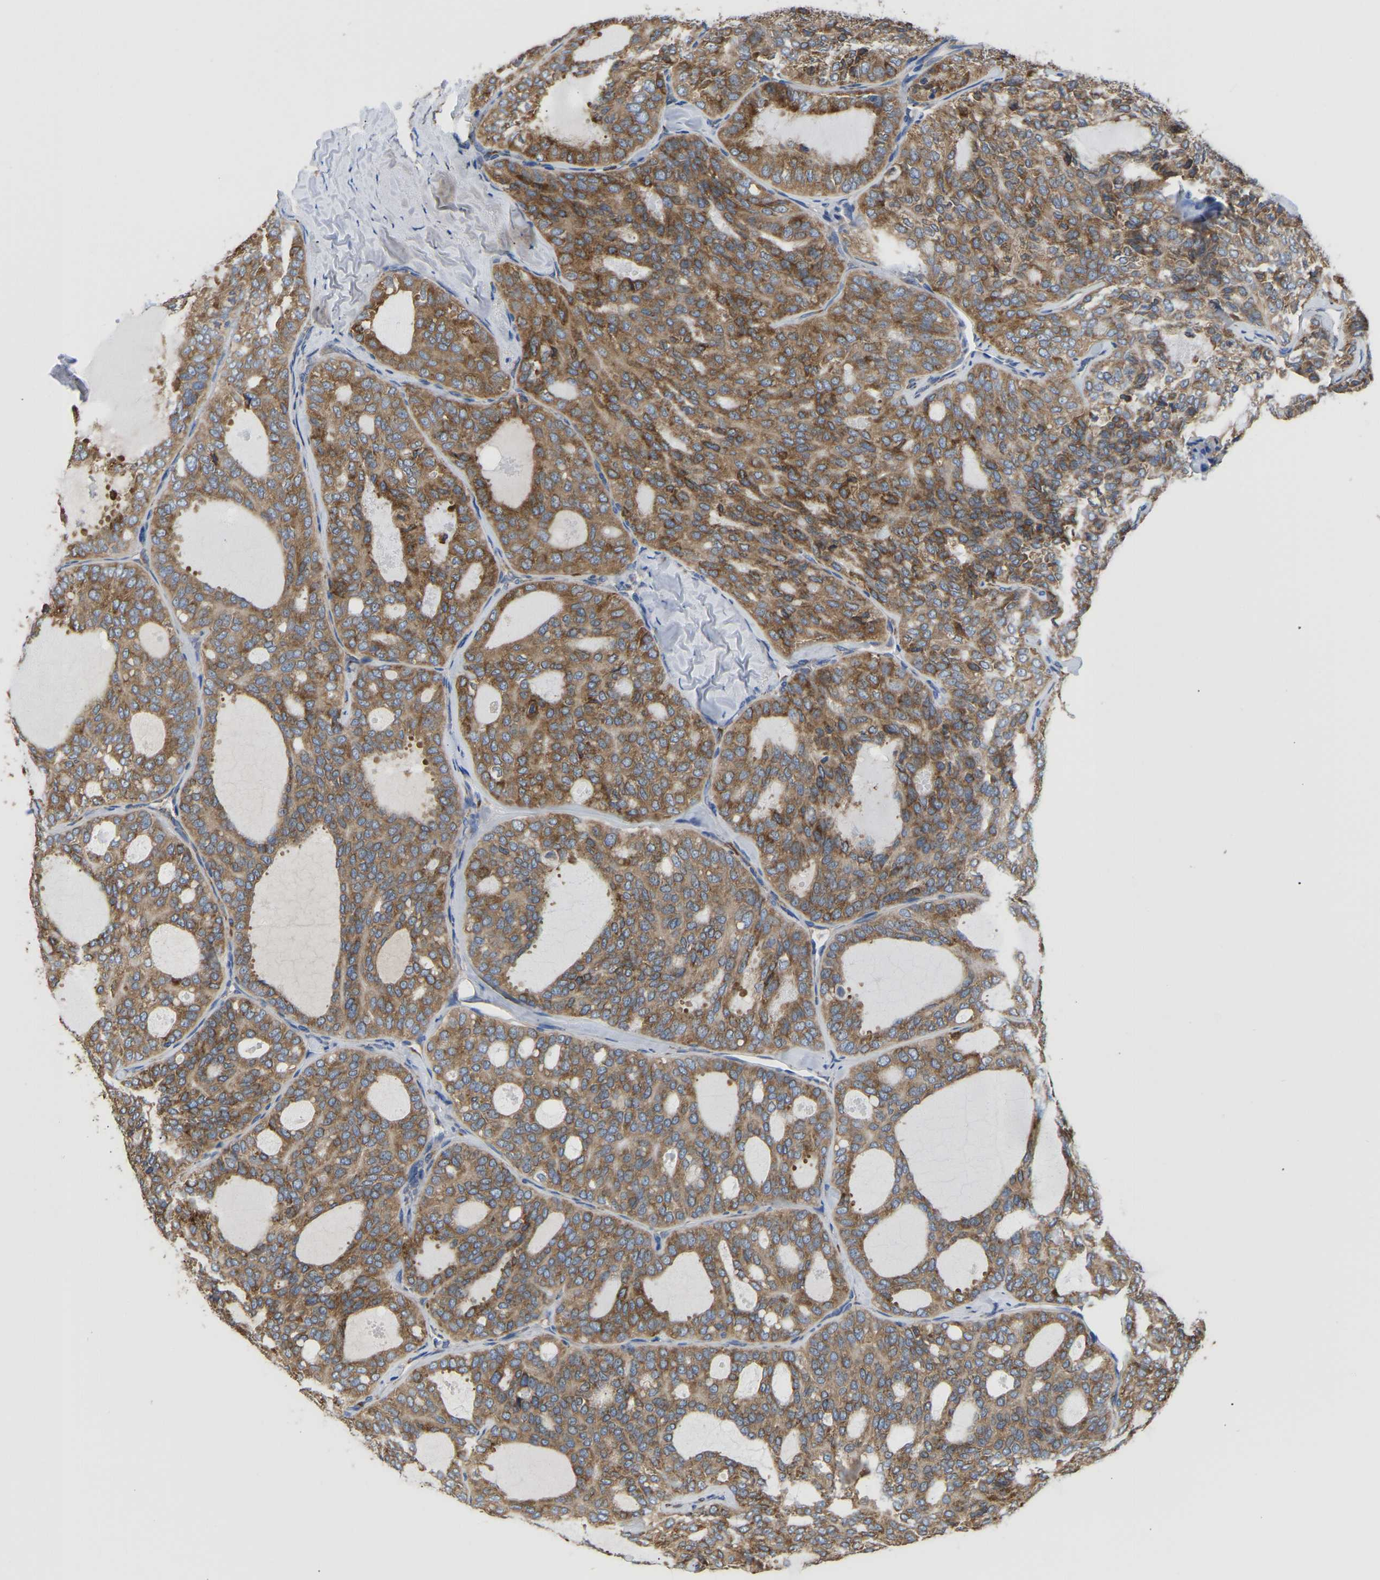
{"staining": {"intensity": "moderate", "quantity": ">75%", "location": "cytoplasmic/membranous"}, "tissue": "thyroid cancer", "cell_type": "Tumor cells", "image_type": "cancer", "snomed": [{"axis": "morphology", "description": "Follicular adenoma carcinoma, NOS"}, {"axis": "topography", "description": "Thyroid gland"}], "caption": "About >75% of tumor cells in human follicular adenoma carcinoma (thyroid) display moderate cytoplasmic/membranous protein staining as visualized by brown immunohistochemical staining.", "gene": "P4HB", "patient": {"sex": "male", "age": 75}}